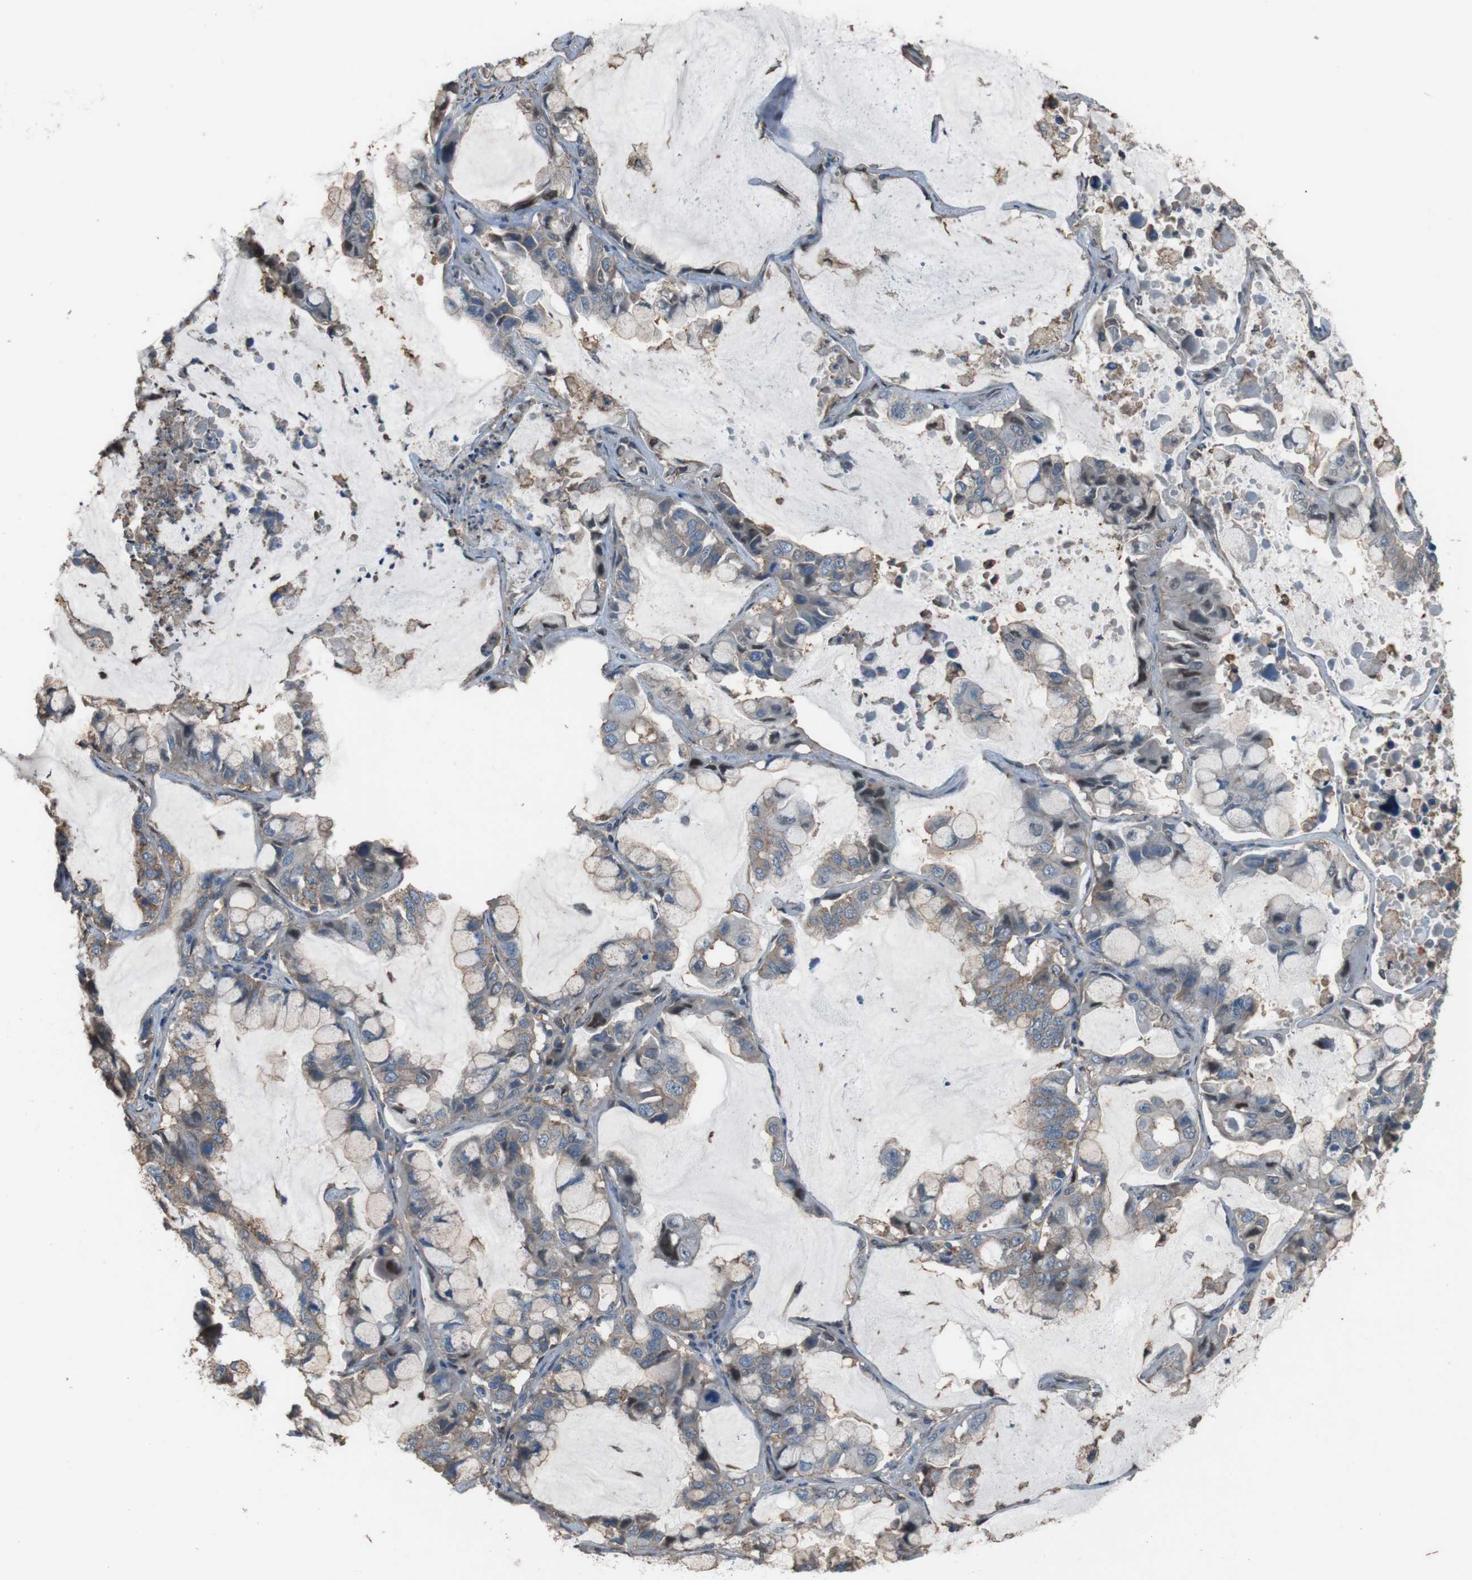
{"staining": {"intensity": "weak", "quantity": "<25%", "location": "cytoplasmic/membranous"}, "tissue": "lung cancer", "cell_type": "Tumor cells", "image_type": "cancer", "snomed": [{"axis": "morphology", "description": "Adenocarcinoma, NOS"}, {"axis": "topography", "description": "Lung"}], "caption": "Immunohistochemical staining of lung cancer (adenocarcinoma) shows no significant staining in tumor cells.", "gene": "ATP2B1", "patient": {"sex": "male", "age": 64}}